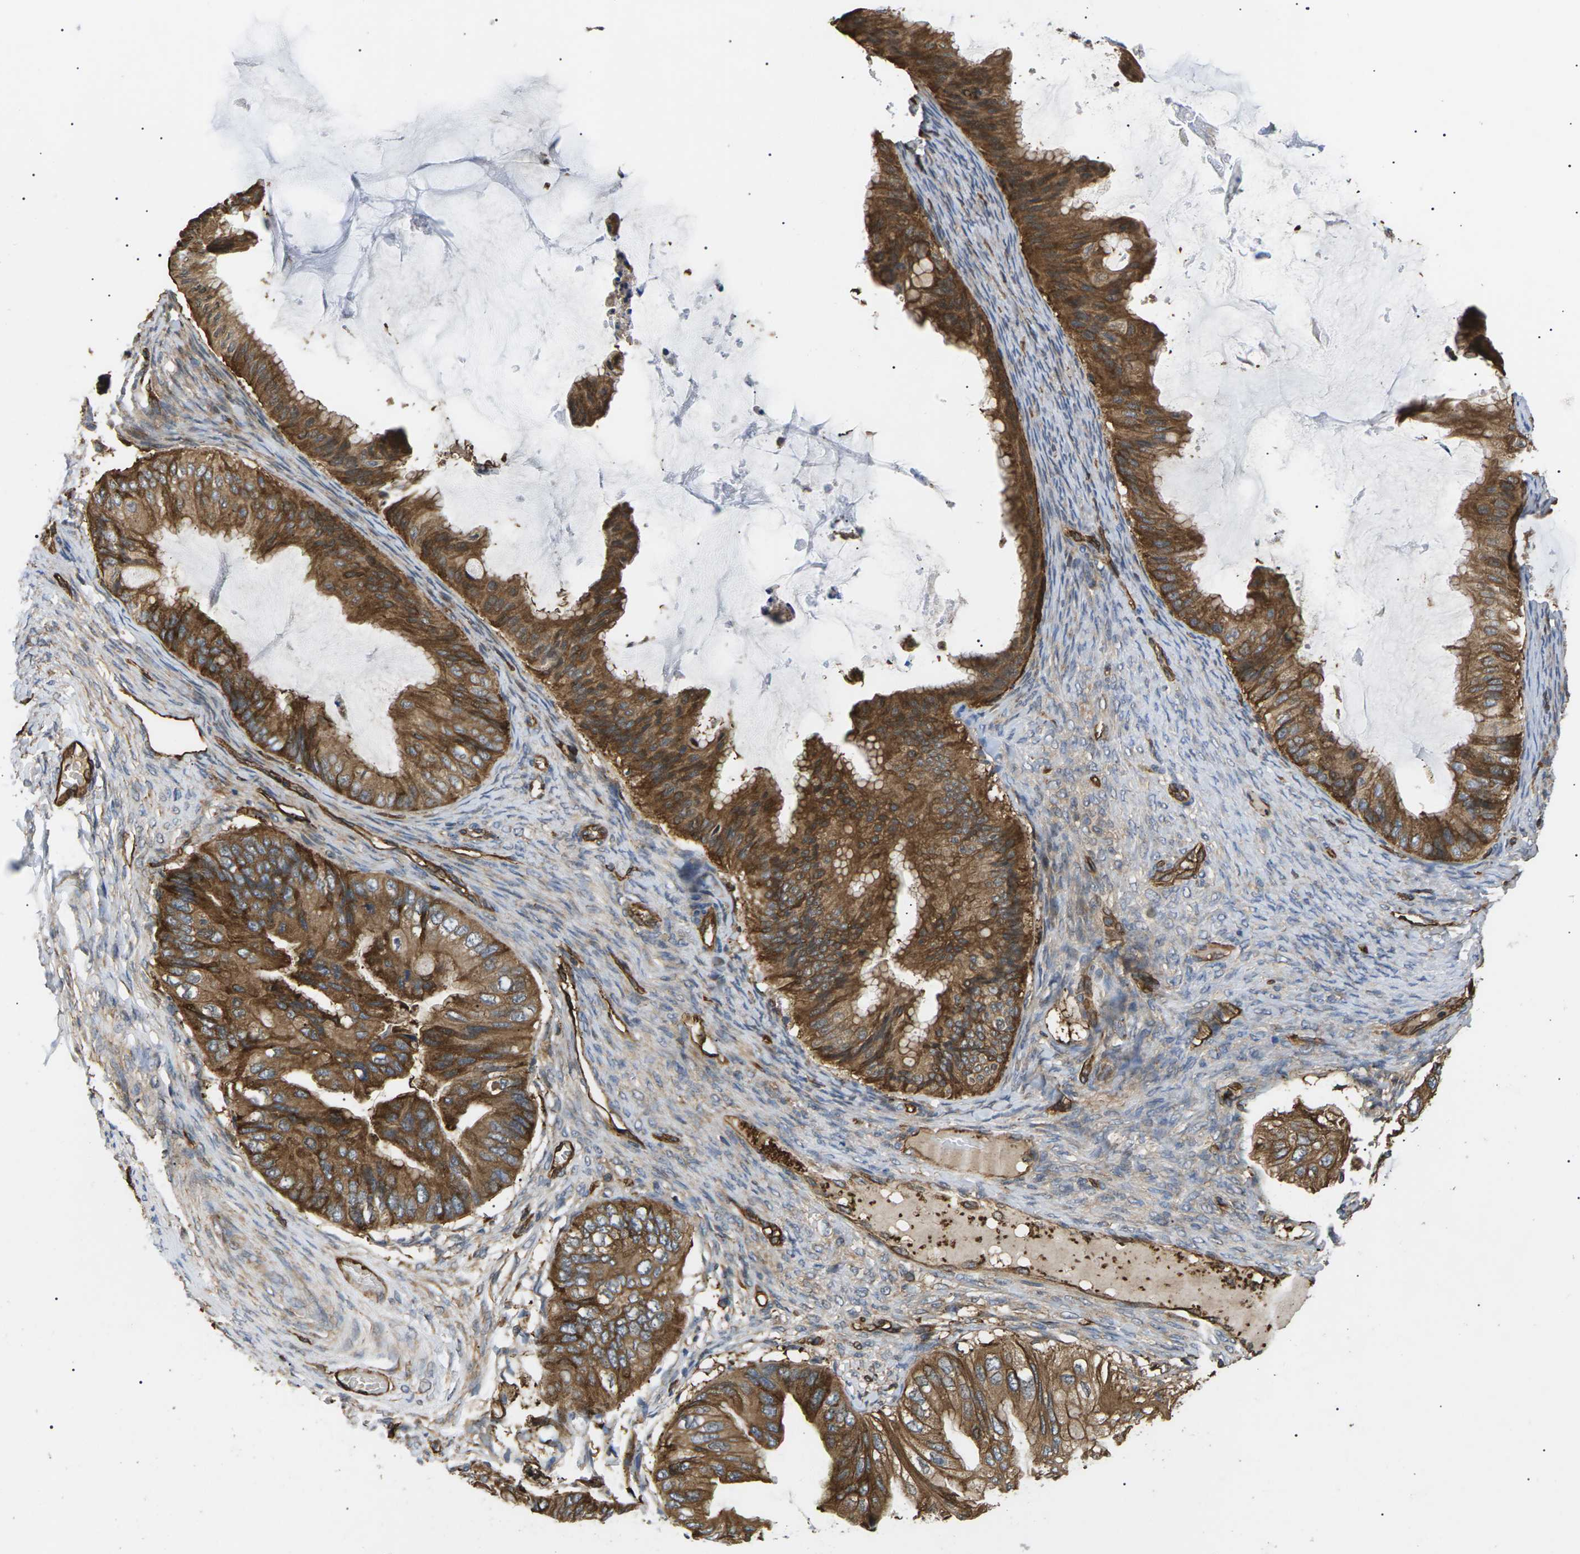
{"staining": {"intensity": "strong", "quantity": ">75%", "location": "cytoplasmic/membranous"}, "tissue": "ovarian cancer", "cell_type": "Tumor cells", "image_type": "cancer", "snomed": [{"axis": "morphology", "description": "Cystadenocarcinoma, mucinous, NOS"}, {"axis": "topography", "description": "Ovary"}], "caption": "Protein staining of ovarian cancer (mucinous cystadenocarcinoma) tissue reveals strong cytoplasmic/membranous positivity in approximately >75% of tumor cells.", "gene": "TMTC4", "patient": {"sex": "female", "age": 61}}